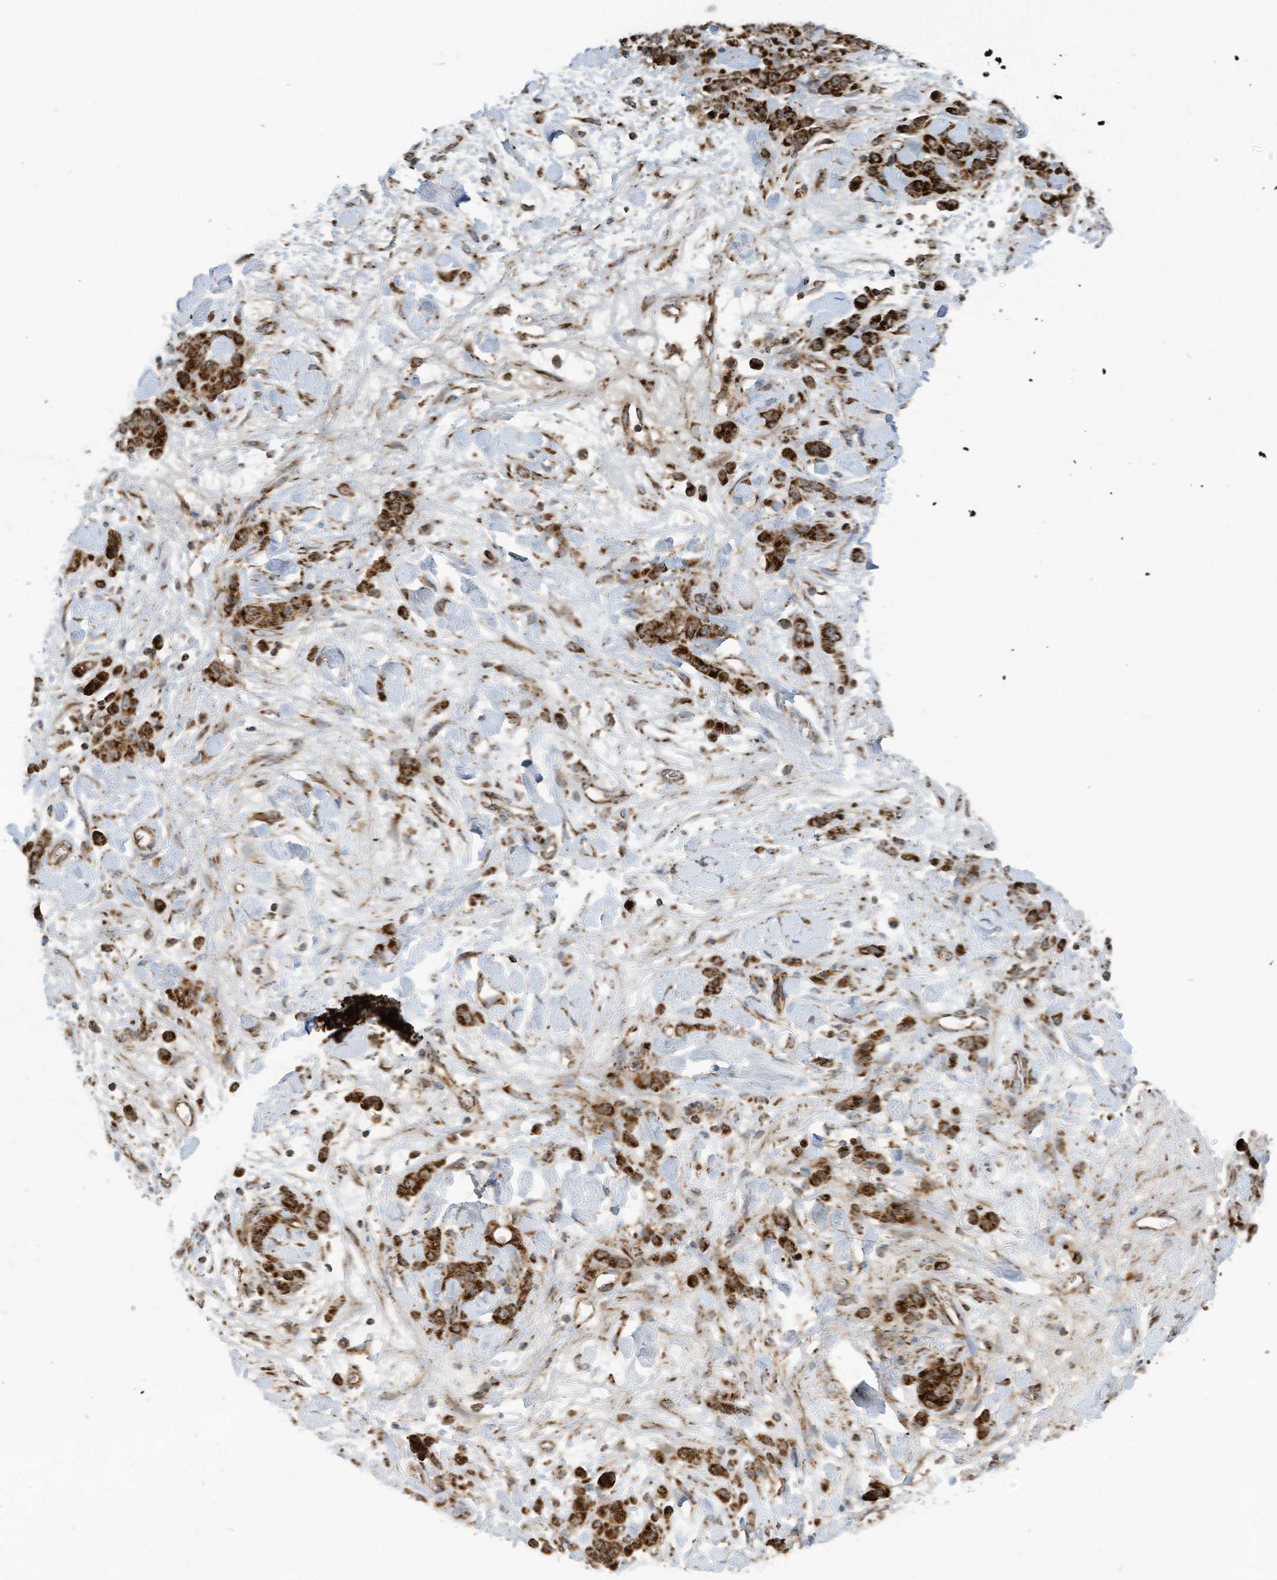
{"staining": {"intensity": "strong", "quantity": ">75%", "location": "cytoplasmic/membranous"}, "tissue": "stomach cancer", "cell_type": "Tumor cells", "image_type": "cancer", "snomed": [{"axis": "morphology", "description": "Normal tissue, NOS"}, {"axis": "morphology", "description": "Adenocarcinoma, NOS"}, {"axis": "topography", "description": "Stomach"}], "caption": "Adenocarcinoma (stomach) stained with immunohistochemistry (IHC) displays strong cytoplasmic/membranous positivity in about >75% of tumor cells.", "gene": "COX10", "patient": {"sex": "male", "age": 82}}